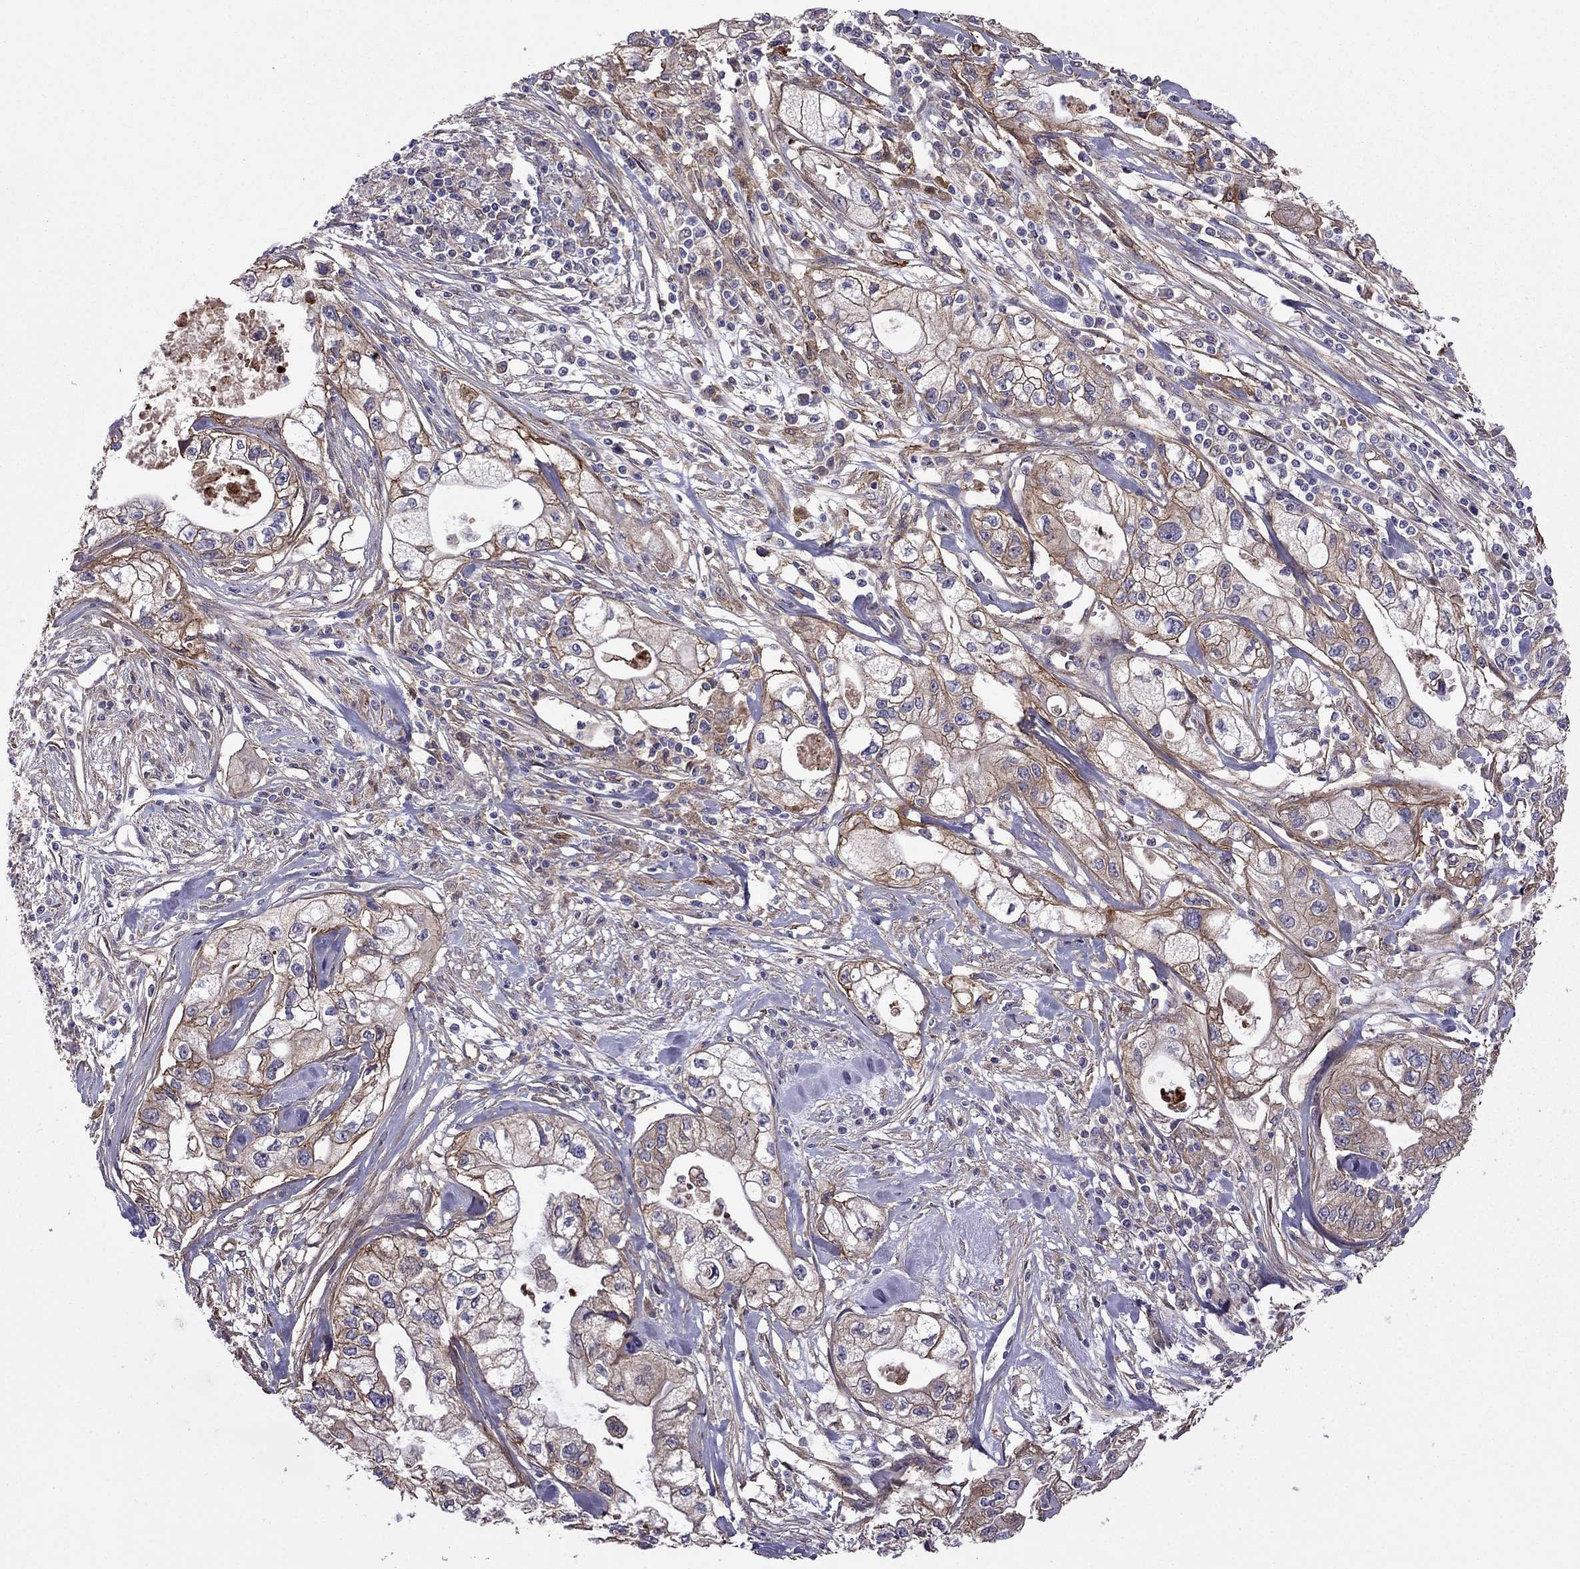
{"staining": {"intensity": "moderate", "quantity": ">75%", "location": "cytoplasmic/membranous"}, "tissue": "pancreatic cancer", "cell_type": "Tumor cells", "image_type": "cancer", "snomed": [{"axis": "morphology", "description": "Adenocarcinoma, NOS"}, {"axis": "topography", "description": "Pancreas"}], "caption": "Immunohistochemical staining of human pancreatic adenocarcinoma displays medium levels of moderate cytoplasmic/membranous positivity in about >75% of tumor cells.", "gene": "ITGB1", "patient": {"sex": "male", "age": 70}}